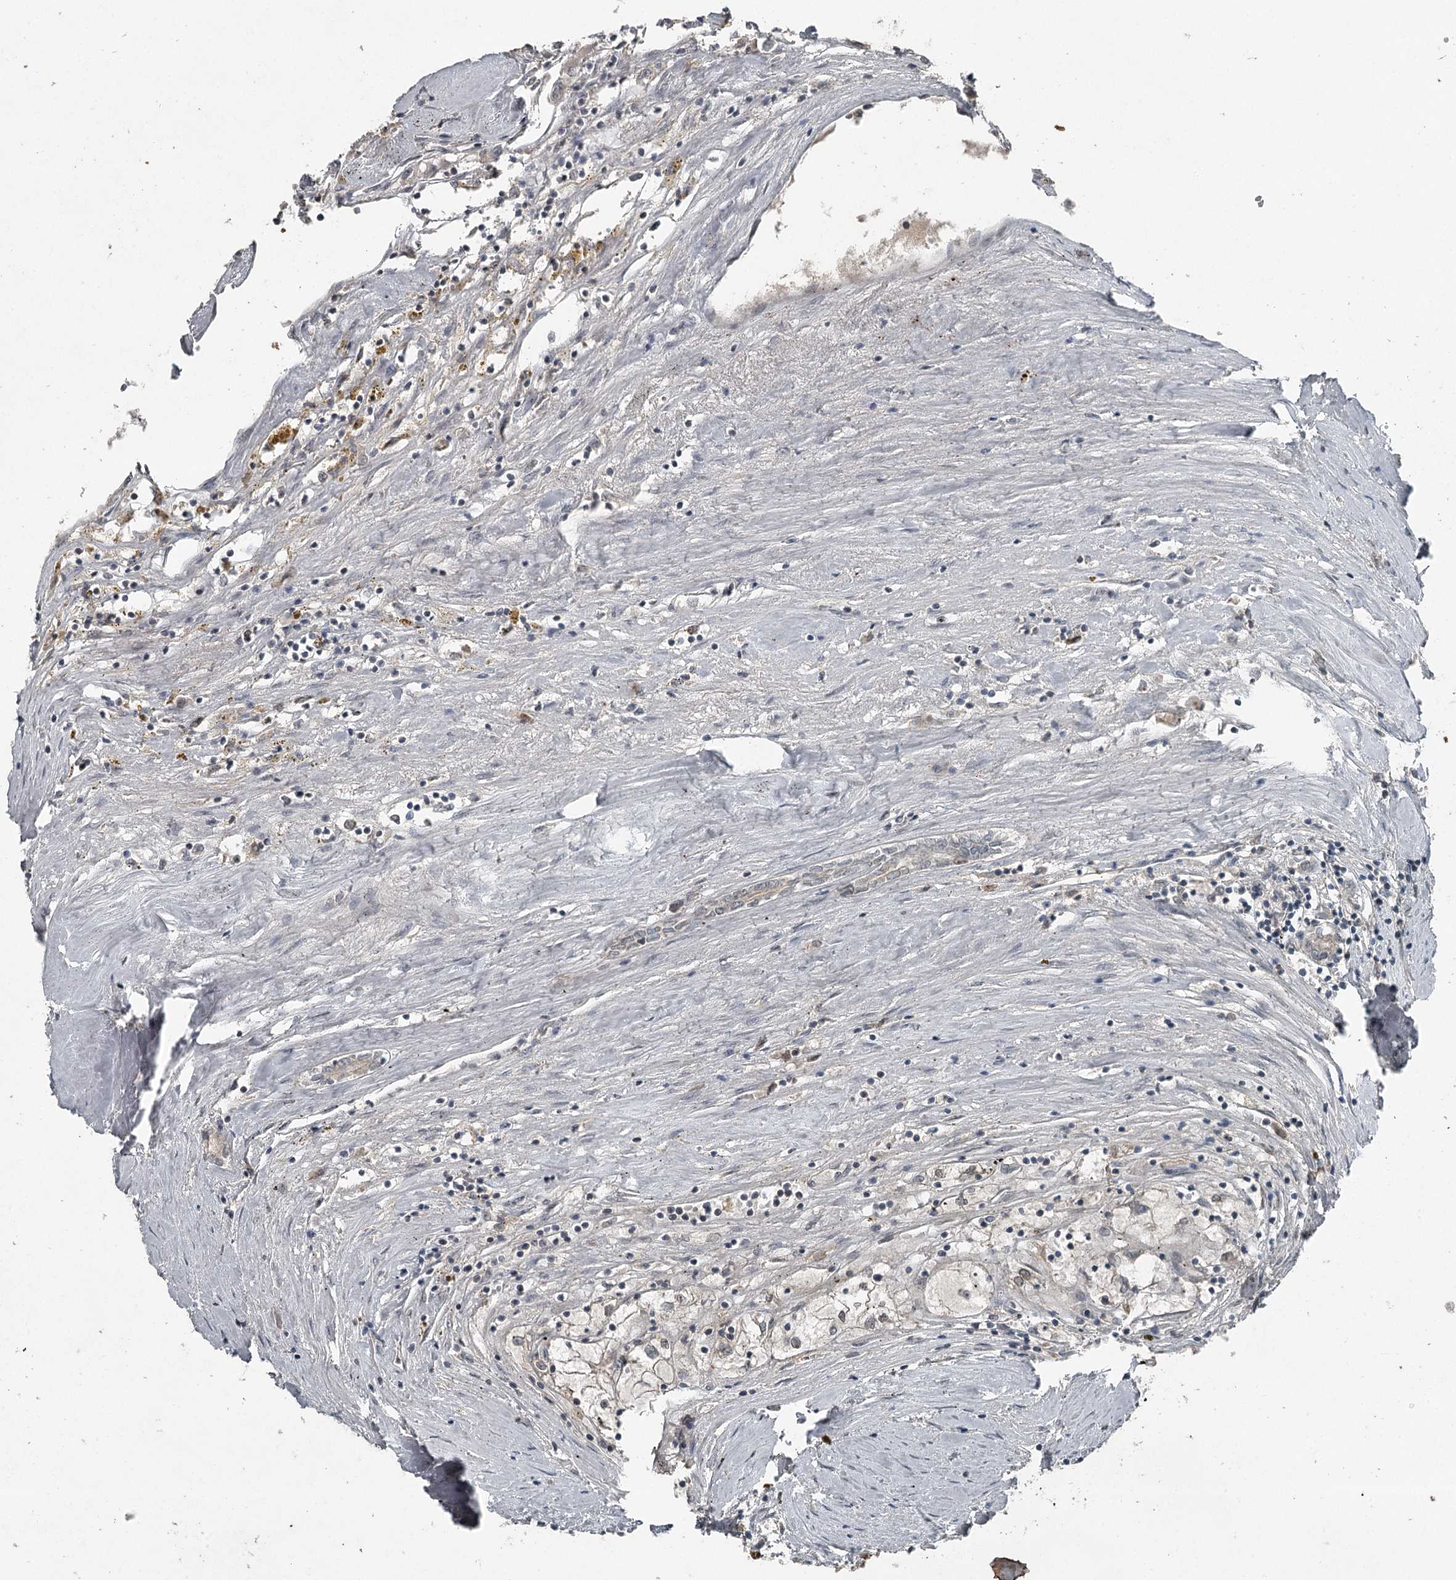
{"staining": {"intensity": "negative", "quantity": "none", "location": "none"}, "tissue": "renal cancer", "cell_type": "Tumor cells", "image_type": "cancer", "snomed": [{"axis": "morphology", "description": "Adenocarcinoma, NOS"}, {"axis": "topography", "description": "Kidney"}], "caption": "Immunohistochemistry (IHC) image of neoplastic tissue: renal cancer stained with DAB (3,3'-diaminobenzidine) displays no significant protein staining in tumor cells. (Stains: DAB immunohistochemistry (IHC) with hematoxylin counter stain, Microscopy: brightfield microscopy at high magnification).", "gene": "SLC39A8", "patient": {"sex": "male", "age": 56}}